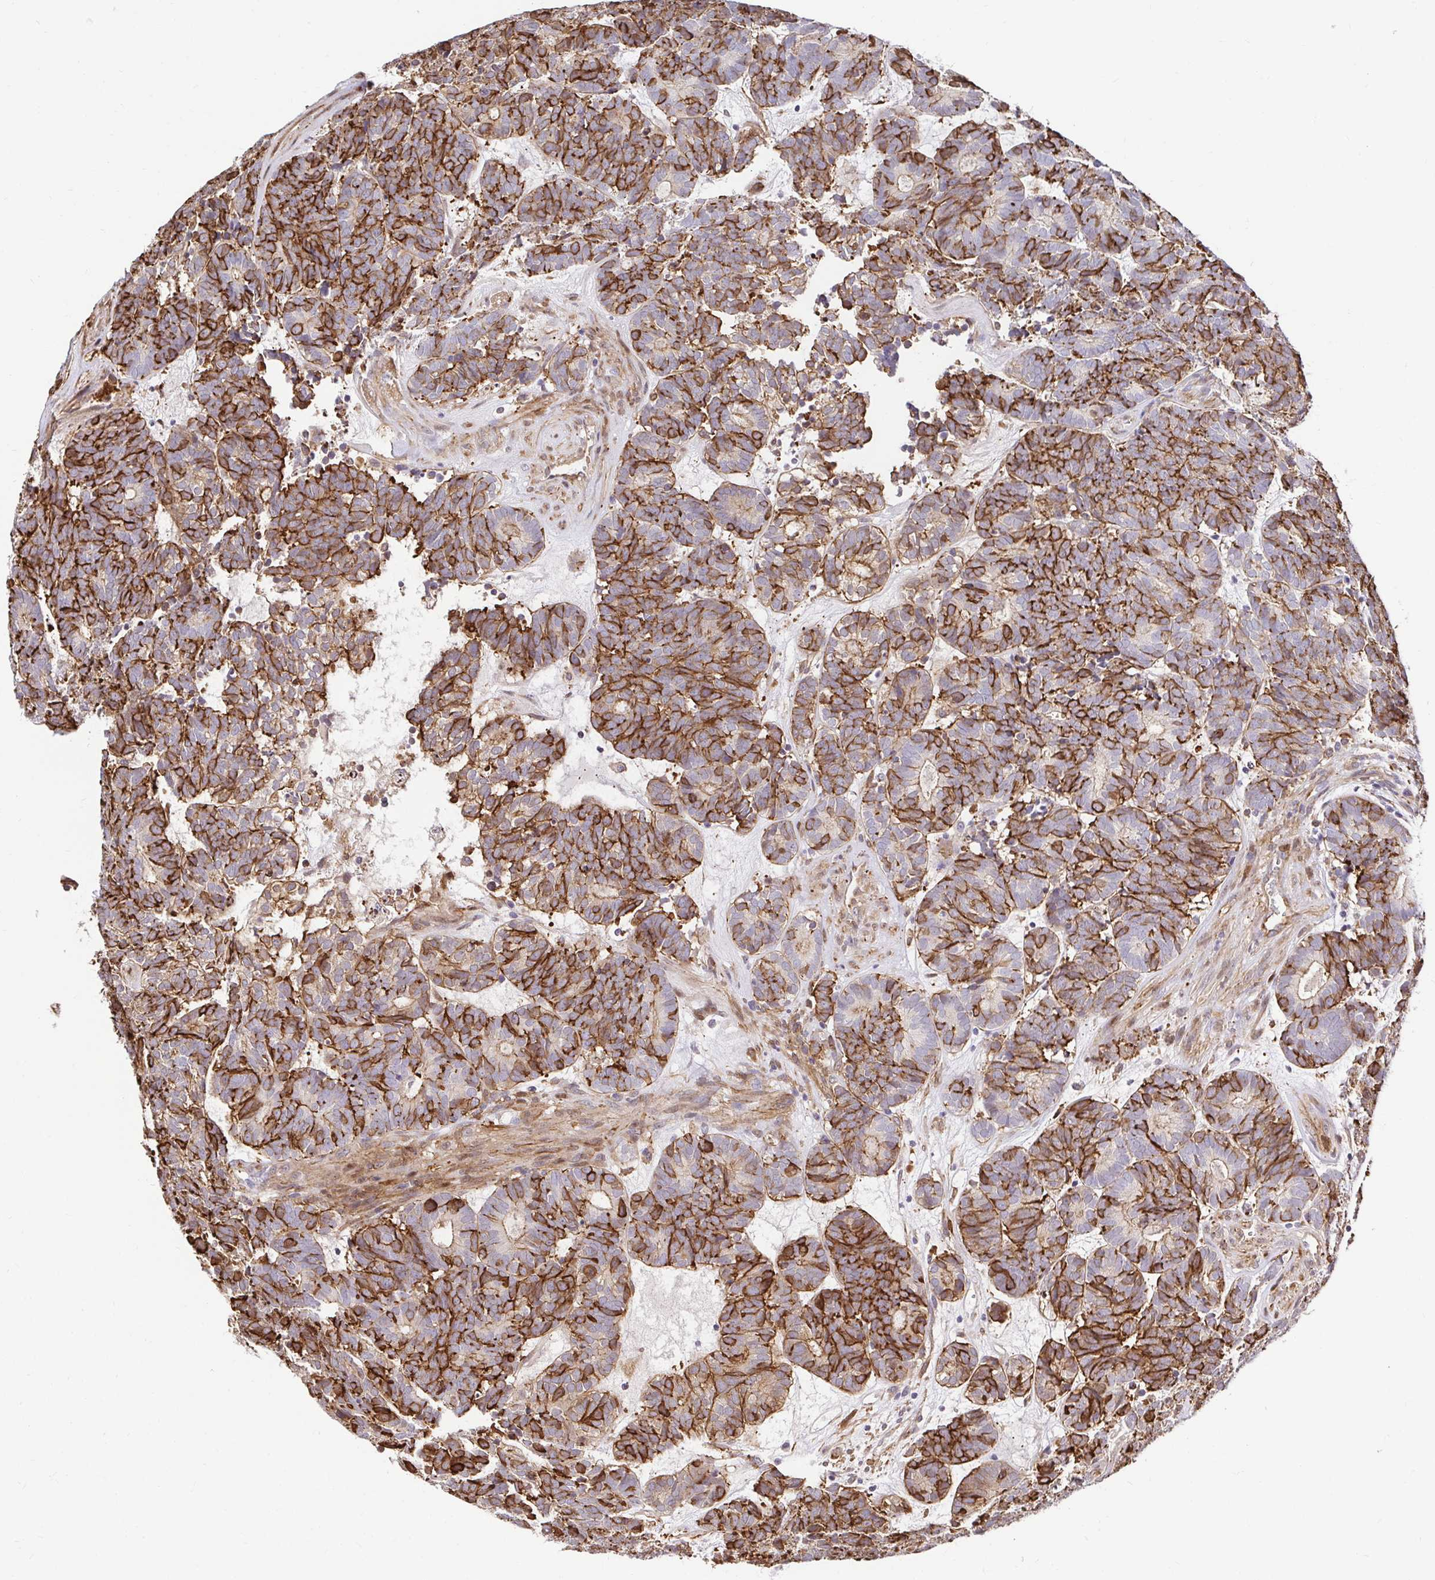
{"staining": {"intensity": "strong", "quantity": "25%-75%", "location": "cytoplasmic/membranous"}, "tissue": "head and neck cancer", "cell_type": "Tumor cells", "image_type": "cancer", "snomed": [{"axis": "morphology", "description": "Adenocarcinoma, NOS"}, {"axis": "topography", "description": "Head-Neck"}], "caption": "Immunohistochemical staining of head and neck adenocarcinoma exhibits high levels of strong cytoplasmic/membranous protein expression in about 25%-75% of tumor cells.", "gene": "GSN", "patient": {"sex": "female", "age": 81}}